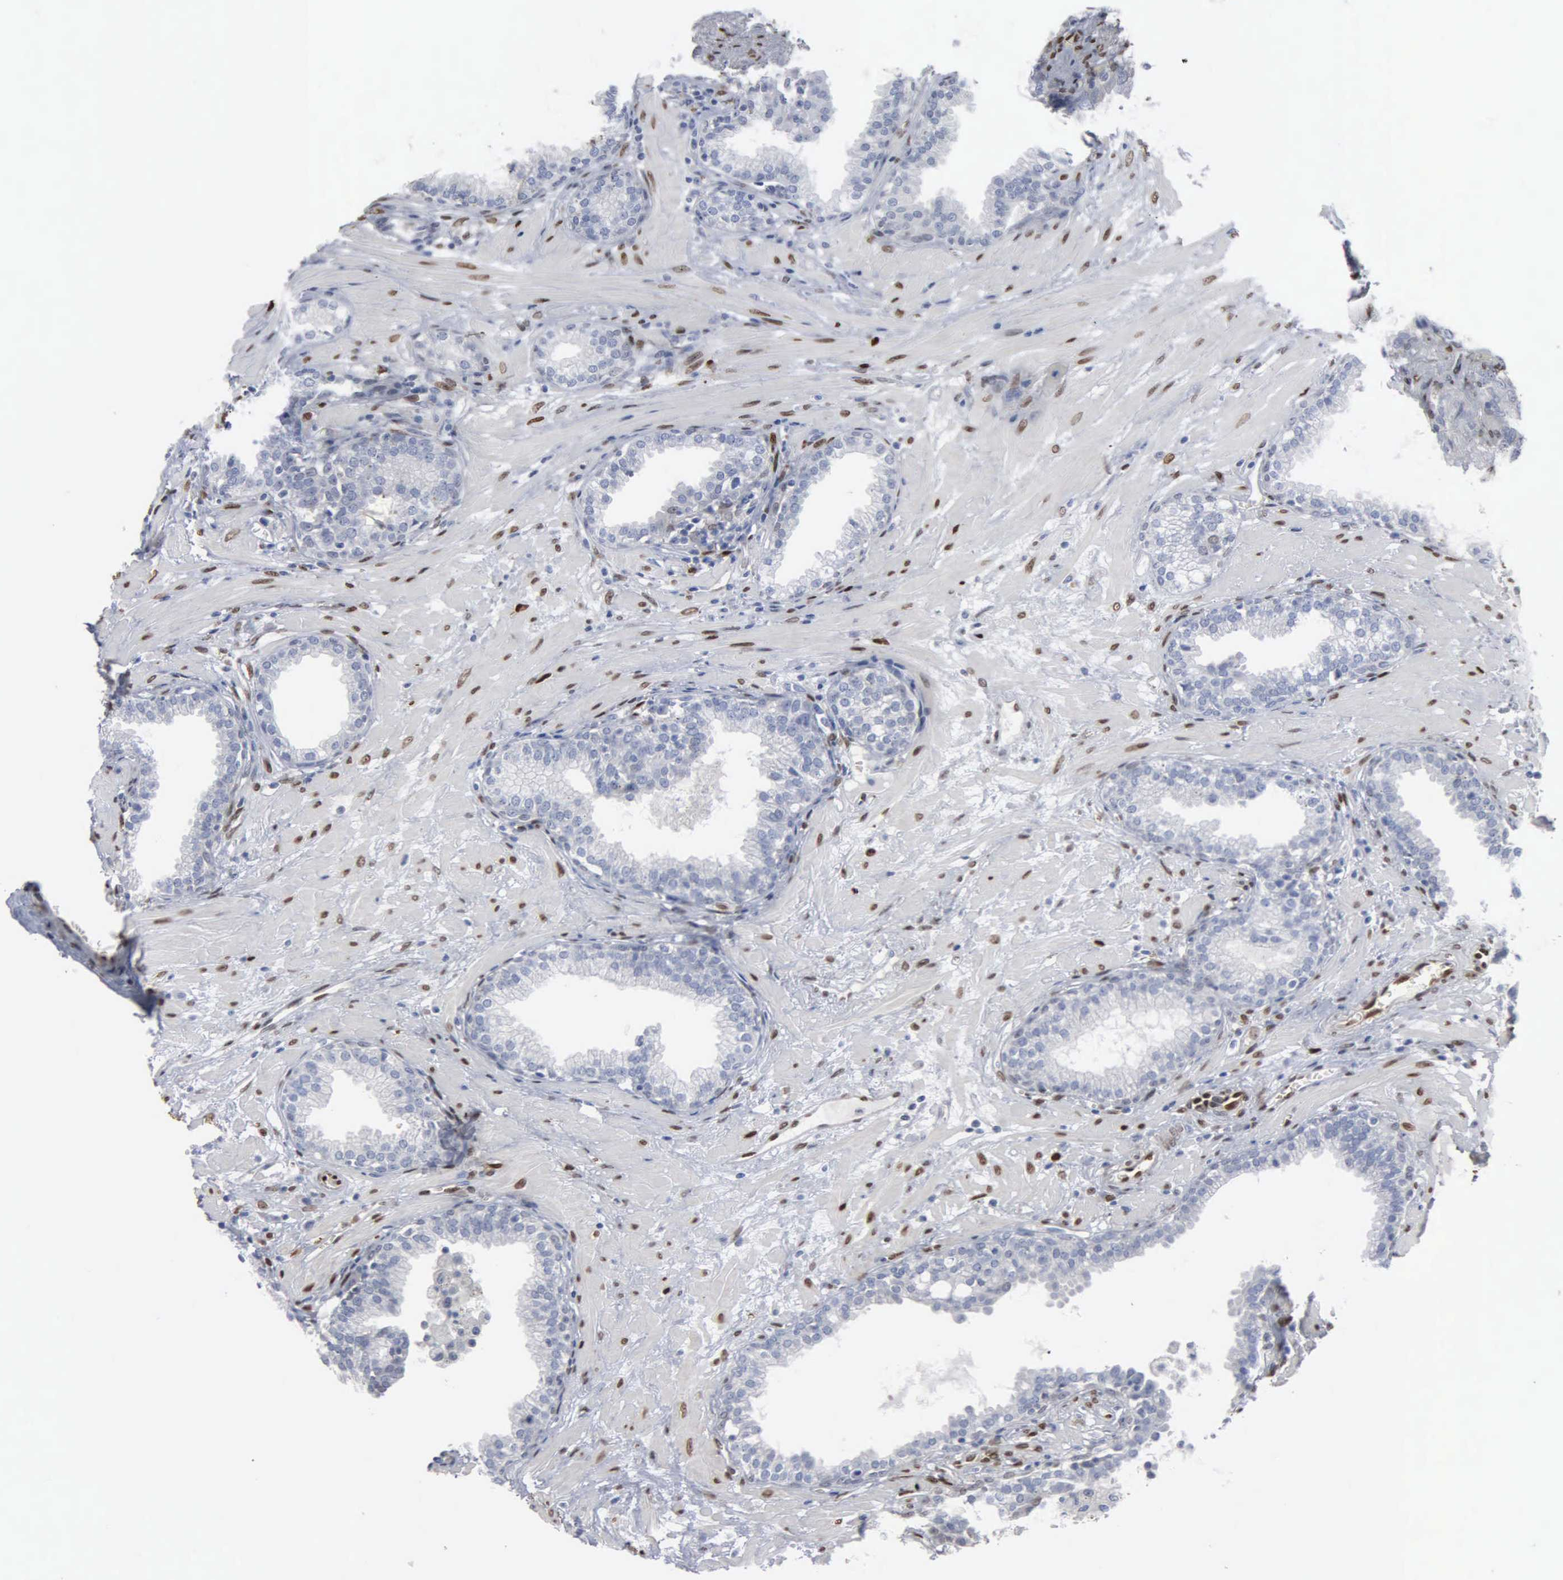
{"staining": {"intensity": "negative", "quantity": "none", "location": "none"}, "tissue": "prostate", "cell_type": "Glandular cells", "image_type": "normal", "snomed": [{"axis": "morphology", "description": "Normal tissue, NOS"}, {"axis": "topography", "description": "Prostate"}], "caption": "DAB immunohistochemical staining of normal prostate demonstrates no significant positivity in glandular cells.", "gene": "FGF2", "patient": {"sex": "male", "age": 64}}